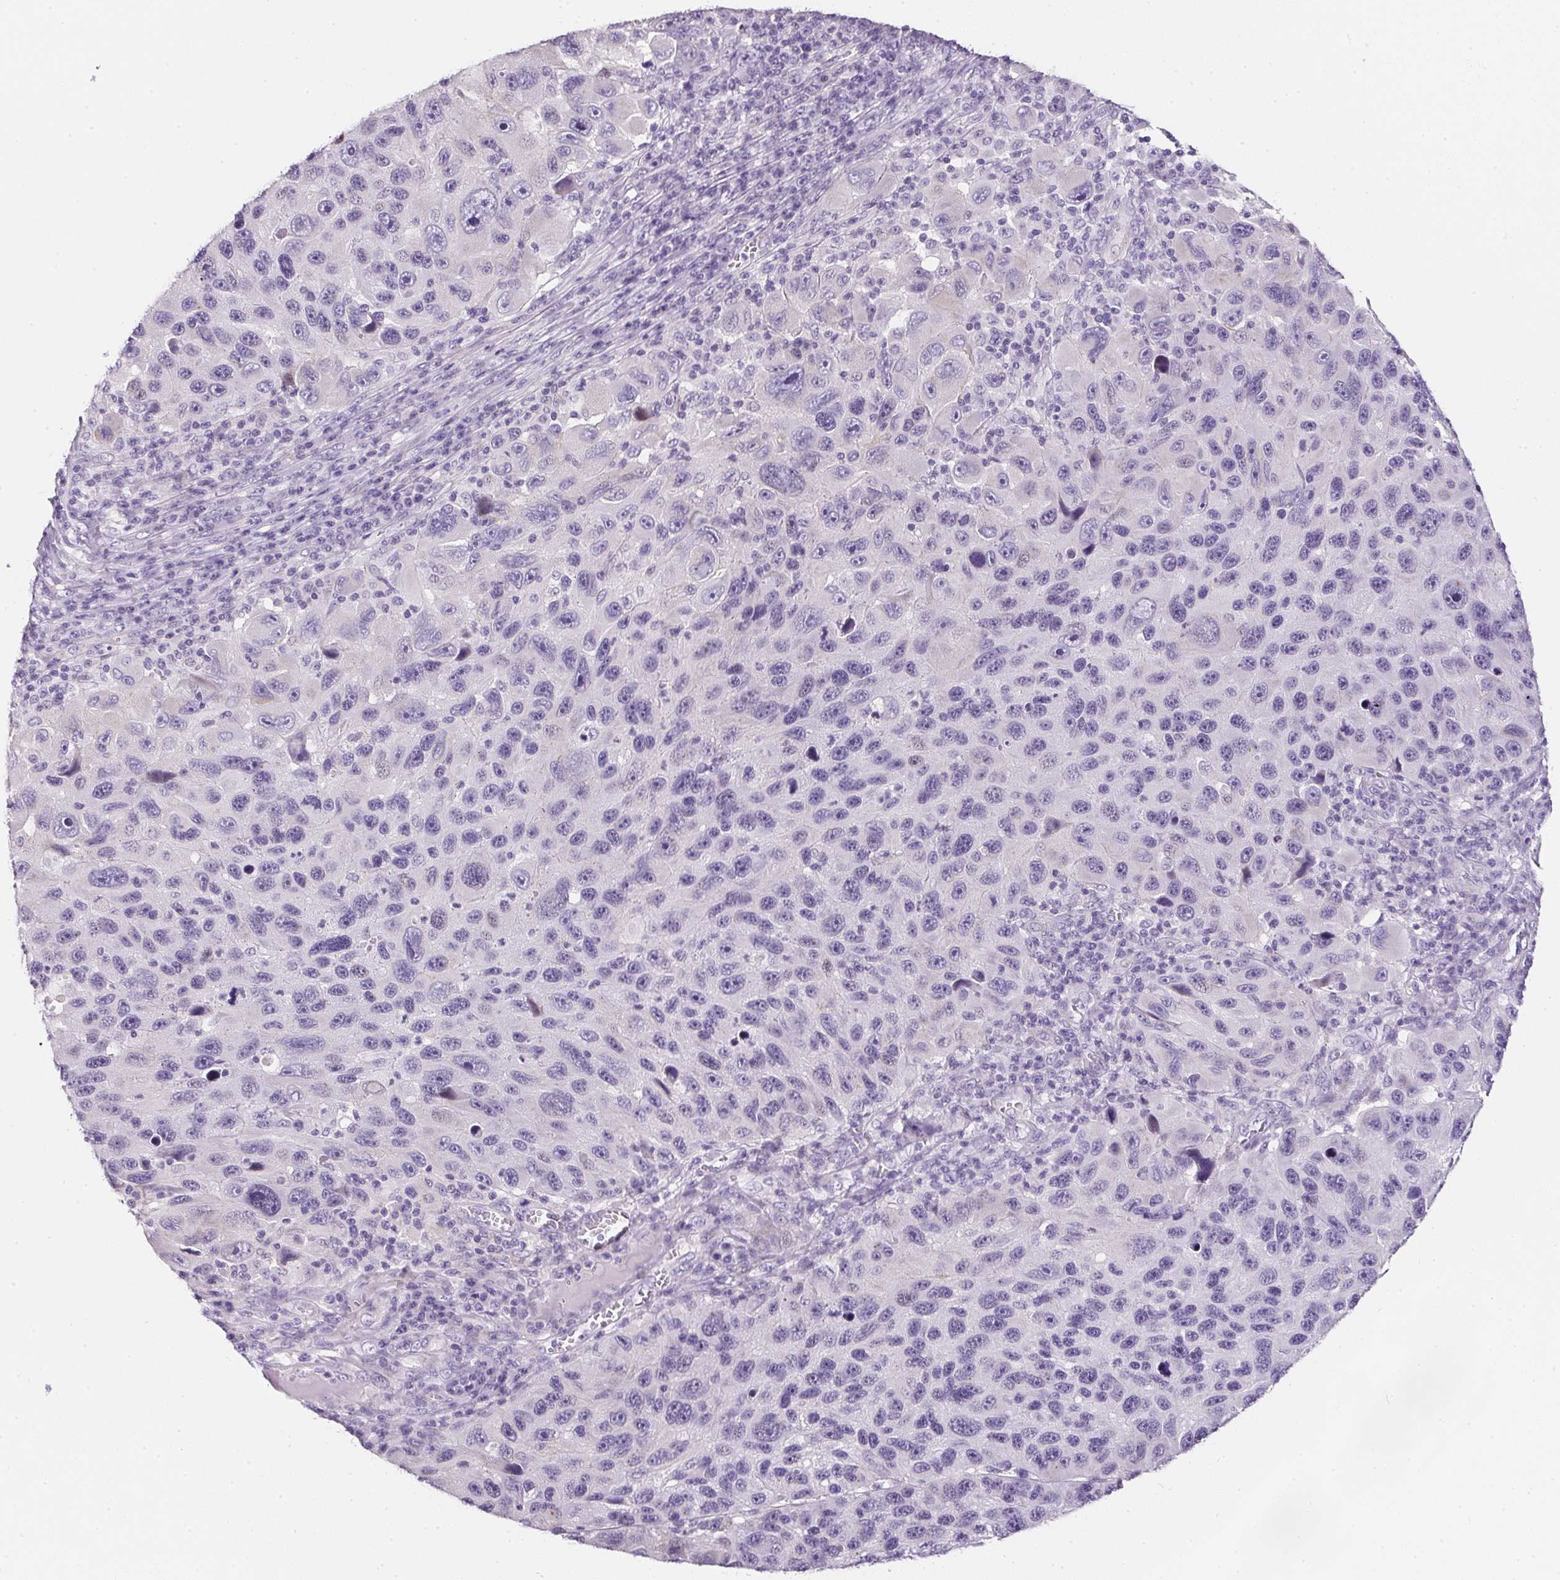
{"staining": {"intensity": "negative", "quantity": "none", "location": "none"}, "tissue": "melanoma", "cell_type": "Tumor cells", "image_type": "cancer", "snomed": [{"axis": "morphology", "description": "Malignant melanoma, NOS"}, {"axis": "topography", "description": "Skin"}], "caption": "This is an IHC image of human malignant melanoma. There is no positivity in tumor cells.", "gene": "AQP5", "patient": {"sex": "male", "age": 53}}